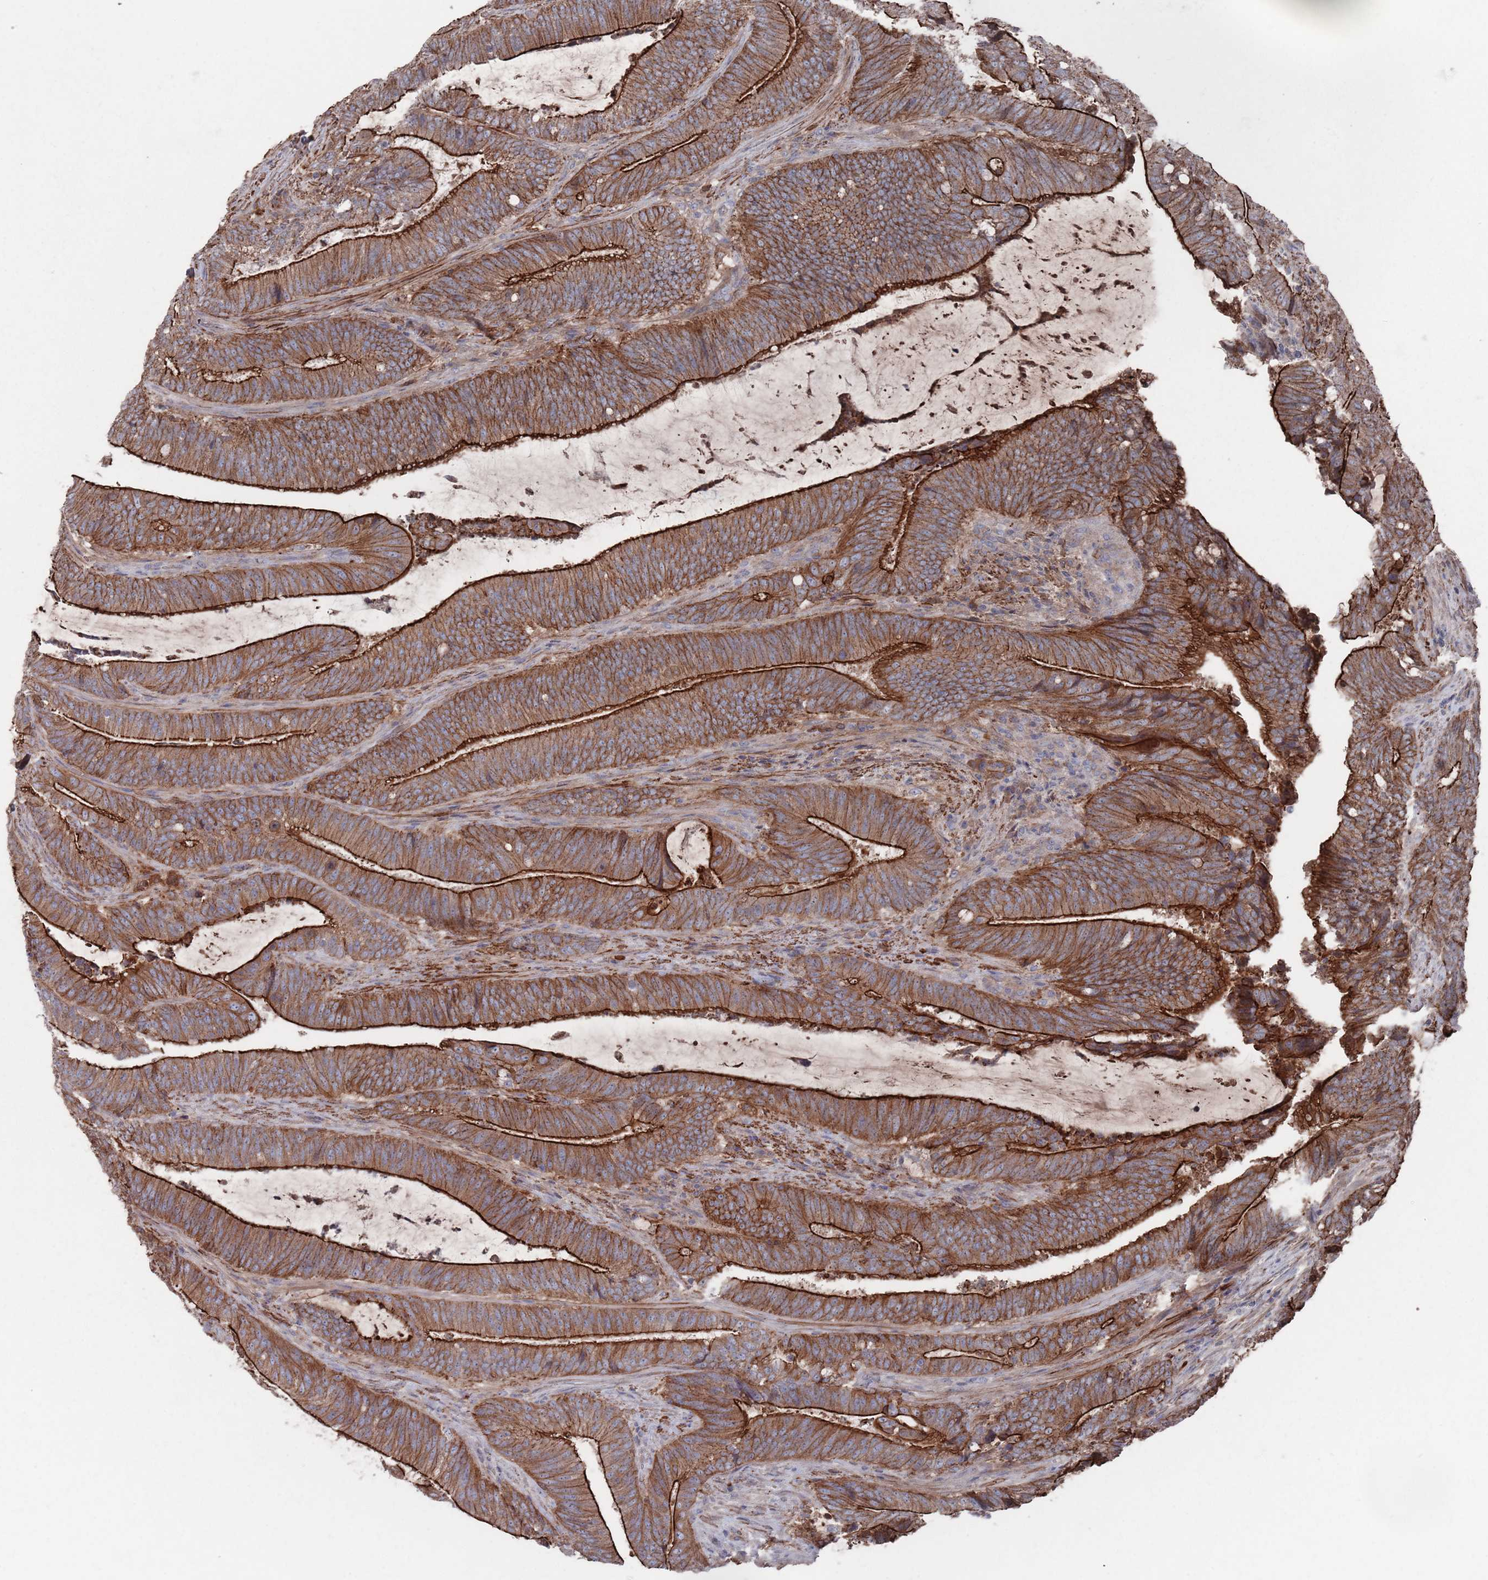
{"staining": {"intensity": "strong", "quantity": ">75%", "location": "cytoplasmic/membranous"}, "tissue": "colorectal cancer", "cell_type": "Tumor cells", "image_type": "cancer", "snomed": [{"axis": "morphology", "description": "Adenocarcinoma, NOS"}, {"axis": "topography", "description": "Colon"}], "caption": "Colorectal cancer stained for a protein (brown) exhibits strong cytoplasmic/membranous positive staining in about >75% of tumor cells.", "gene": "PLEKHA4", "patient": {"sex": "female", "age": 43}}